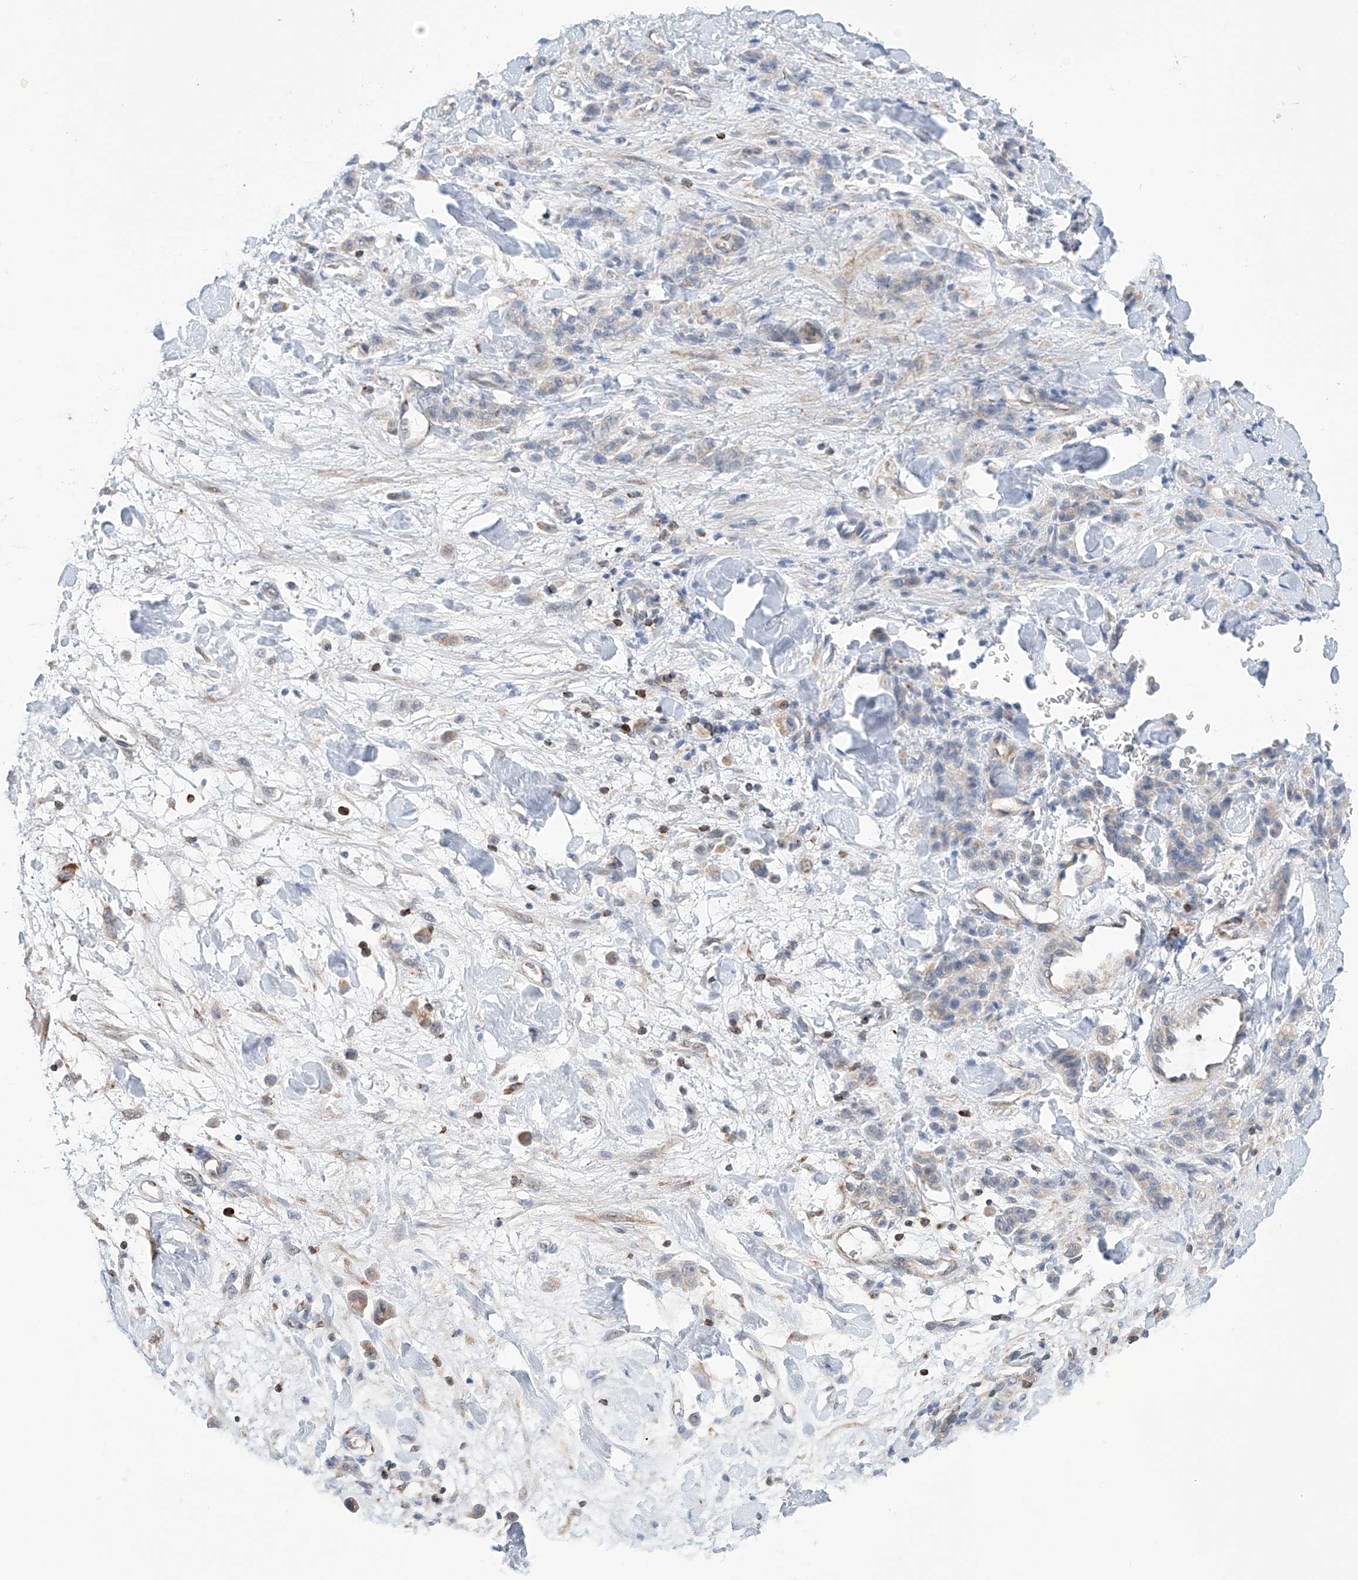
{"staining": {"intensity": "negative", "quantity": "none", "location": "none"}, "tissue": "stomach cancer", "cell_type": "Tumor cells", "image_type": "cancer", "snomed": [{"axis": "morphology", "description": "Normal tissue, NOS"}, {"axis": "morphology", "description": "Adenocarcinoma, NOS"}, {"axis": "topography", "description": "Stomach"}], "caption": "A histopathology image of adenocarcinoma (stomach) stained for a protein reveals no brown staining in tumor cells. (Stains: DAB immunohistochemistry (IHC) with hematoxylin counter stain, Microscopy: brightfield microscopy at high magnification).", "gene": "IBA57", "patient": {"sex": "male", "age": 82}}